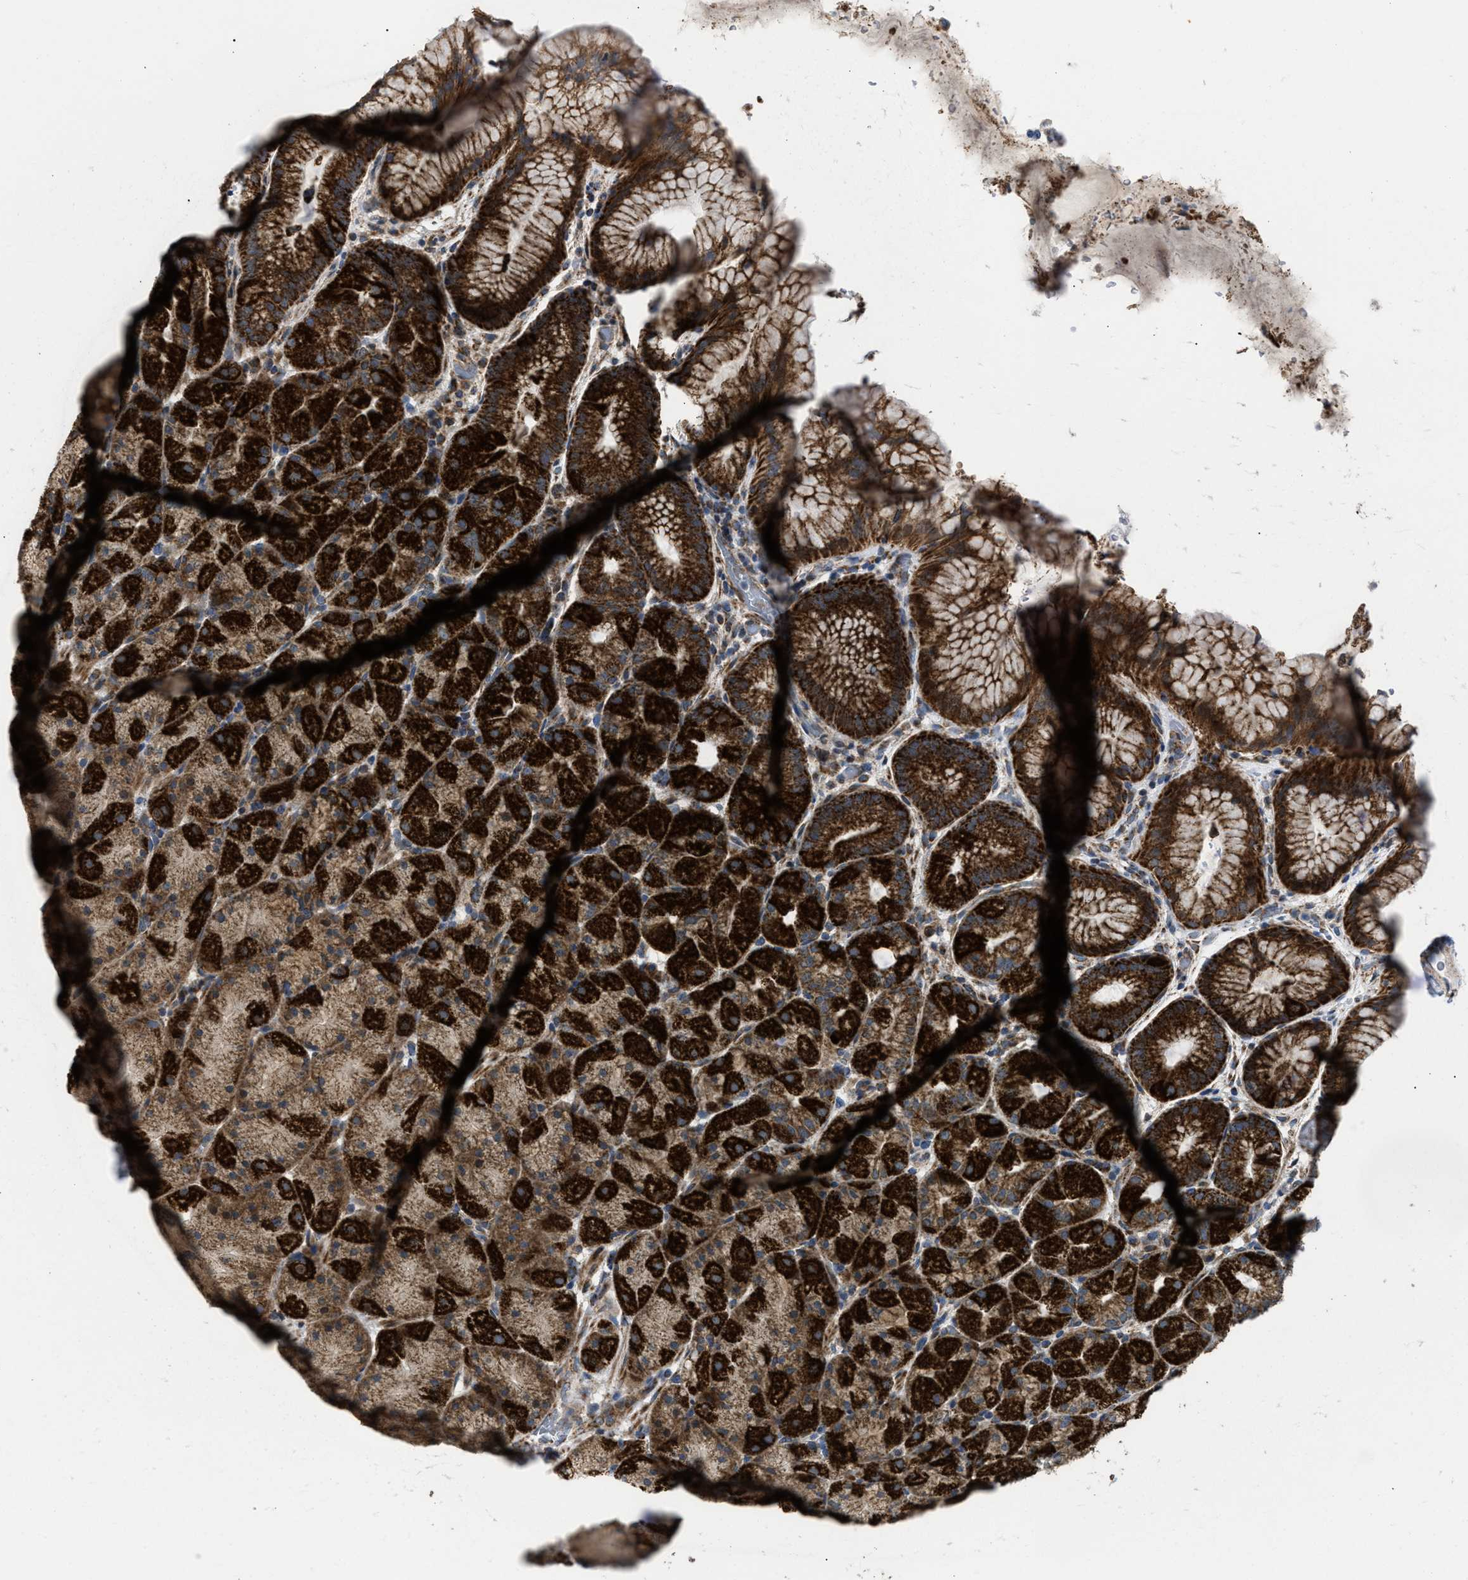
{"staining": {"intensity": "strong", "quantity": ">75%", "location": "cytoplasmic/membranous"}, "tissue": "stomach", "cell_type": "Glandular cells", "image_type": "normal", "snomed": [{"axis": "morphology", "description": "Normal tissue, NOS"}, {"axis": "topography", "description": "Stomach, upper"}, {"axis": "topography", "description": "Stomach"}], "caption": "Brown immunohistochemical staining in benign human stomach displays strong cytoplasmic/membranous expression in about >75% of glandular cells. Nuclei are stained in blue.", "gene": "TACO1", "patient": {"sex": "male", "age": 48}}